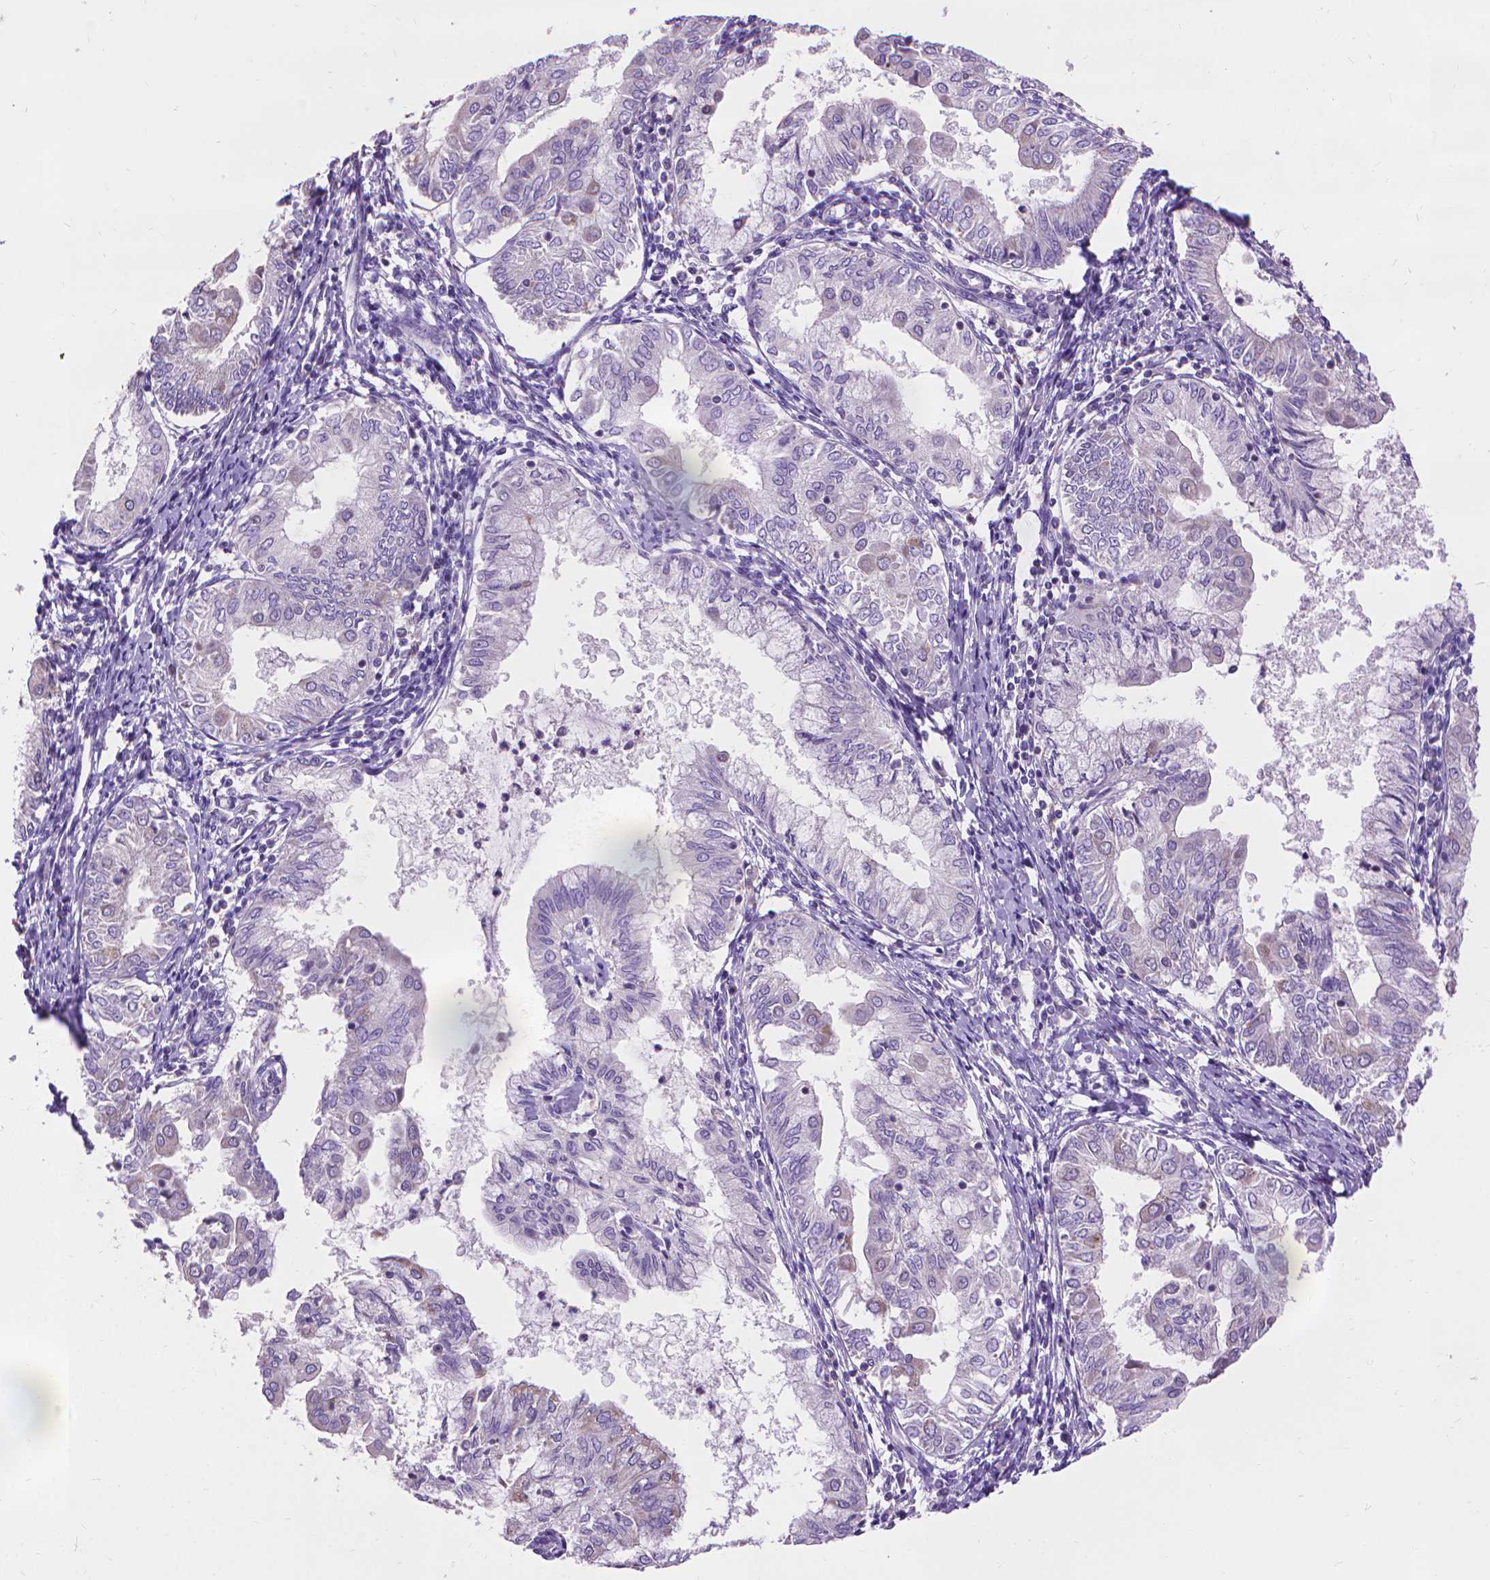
{"staining": {"intensity": "negative", "quantity": "none", "location": "none"}, "tissue": "endometrial cancer", "cell_type": "Tumor cells", "image_type": "cancer", "snomed": [{"axis": "morphology", "description": "Adenocarcinoma, NOS"}, {"axis": "topography", "description": "Endometrium"}], "caption": "A high-resolution histopathology image shows immunohistochemistry staining of endometrial cancer (adenocarcinoma), which demonstrates no significant staining in tumor cells.", "gene": "SYN1", "patient": {"sex": "female", "age": 68}}